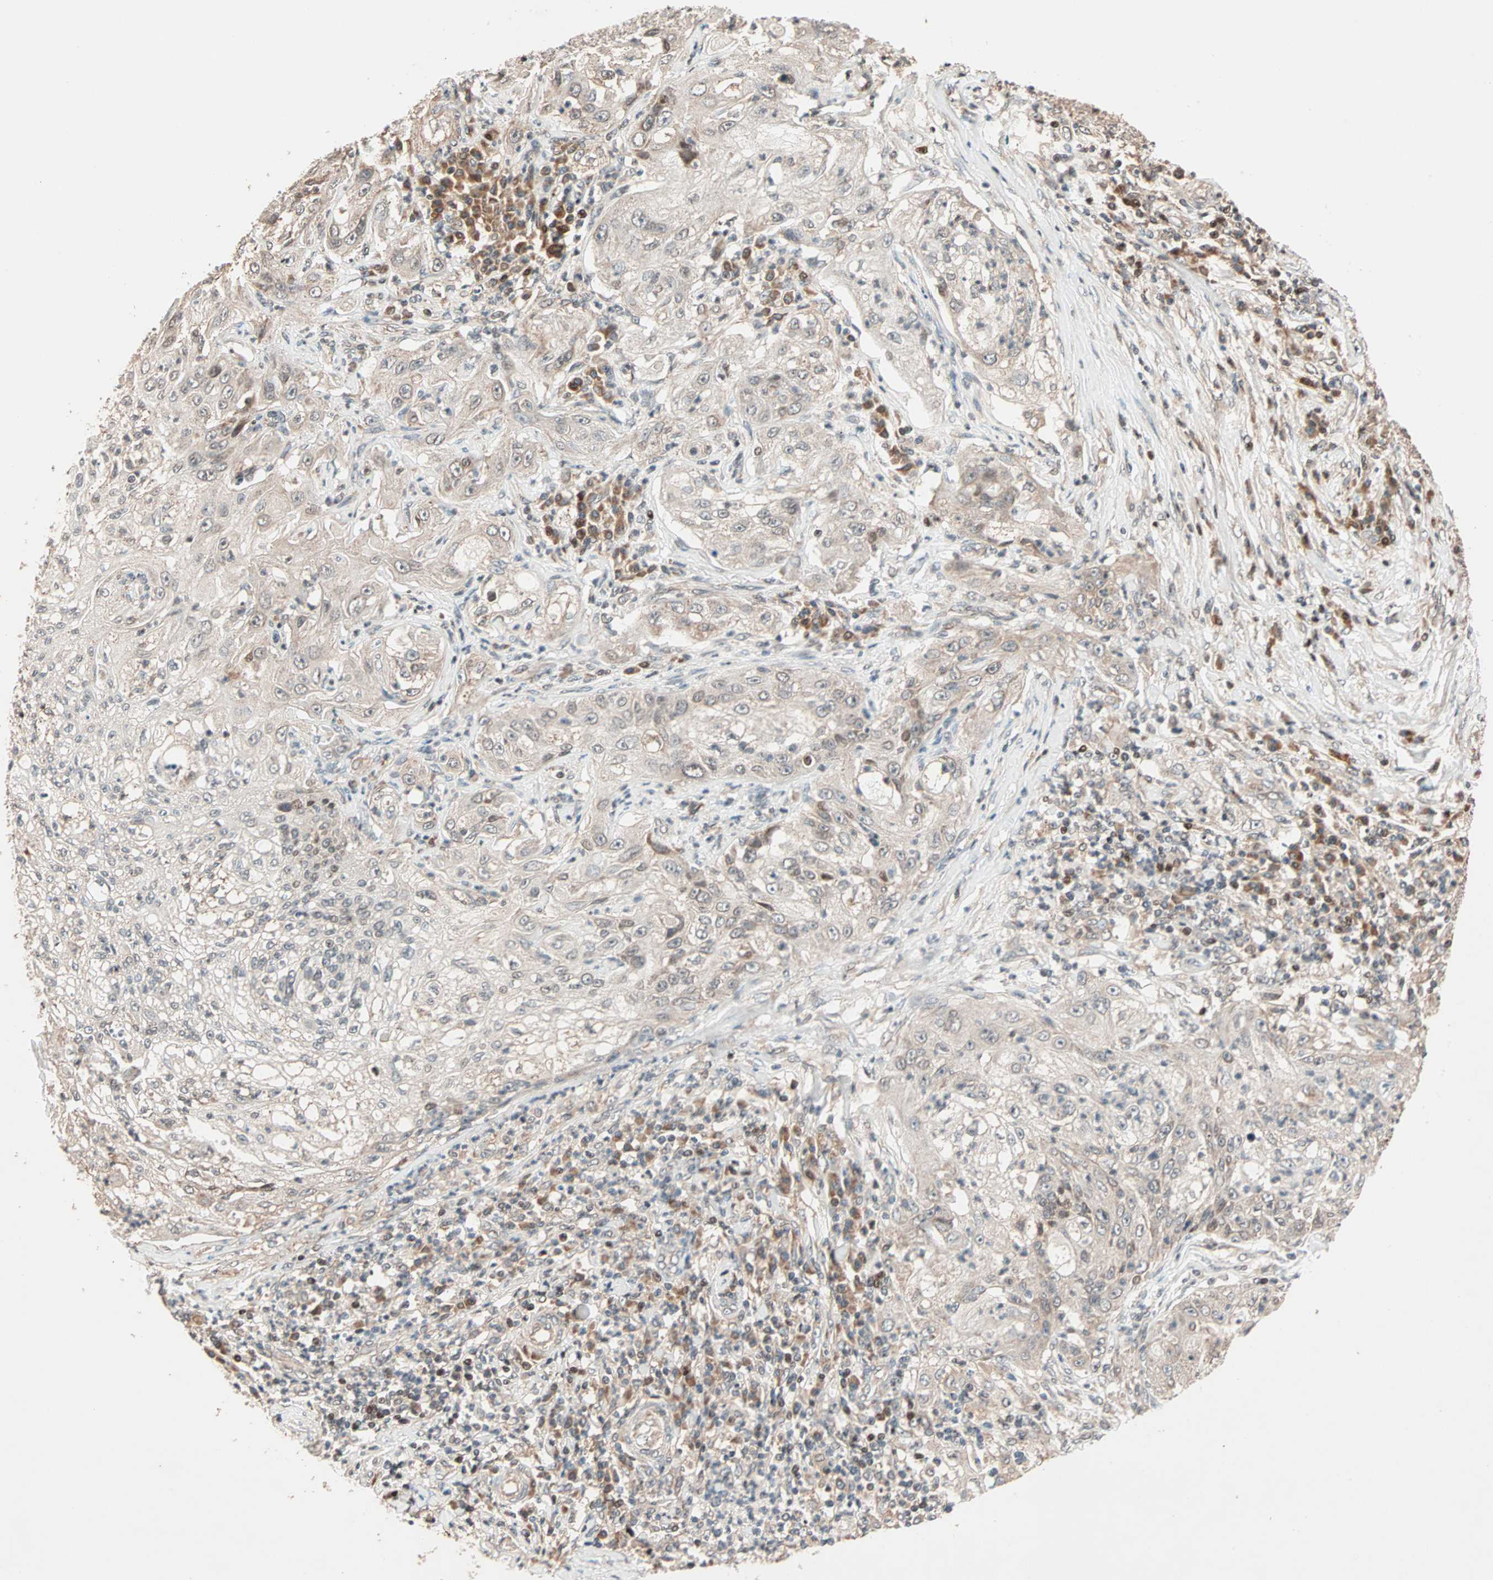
{"staining": {"intensity": "weak", "quantity": ">75%", "location": "cytoplasmic/membranous"}, "tissue": "lung cancer", "cell_type": "Tumor cells", "image_type": "cancer", "snomed": [{"axis": "morphology", "description": "Inflammation, NOS"}, {"axis": "morphology", "description": "Squamous cell carcinoma, NOS"}, {"axis": "topography", "description": "Lymph node"}, {"axis": "topography", "description": "Soft tissue"}, {"axis": "topography", "description": "Lung"}], "caption": "Immunohistochemistry (IHC) (DAB) staining of human lung cancer (squamous cell carcinoma) displays weak cytoplasmic/membranous protein expression in about >75% of tumor cells.", "gene": "HECW1", "patient": {"sex": "male", "age": 66}}